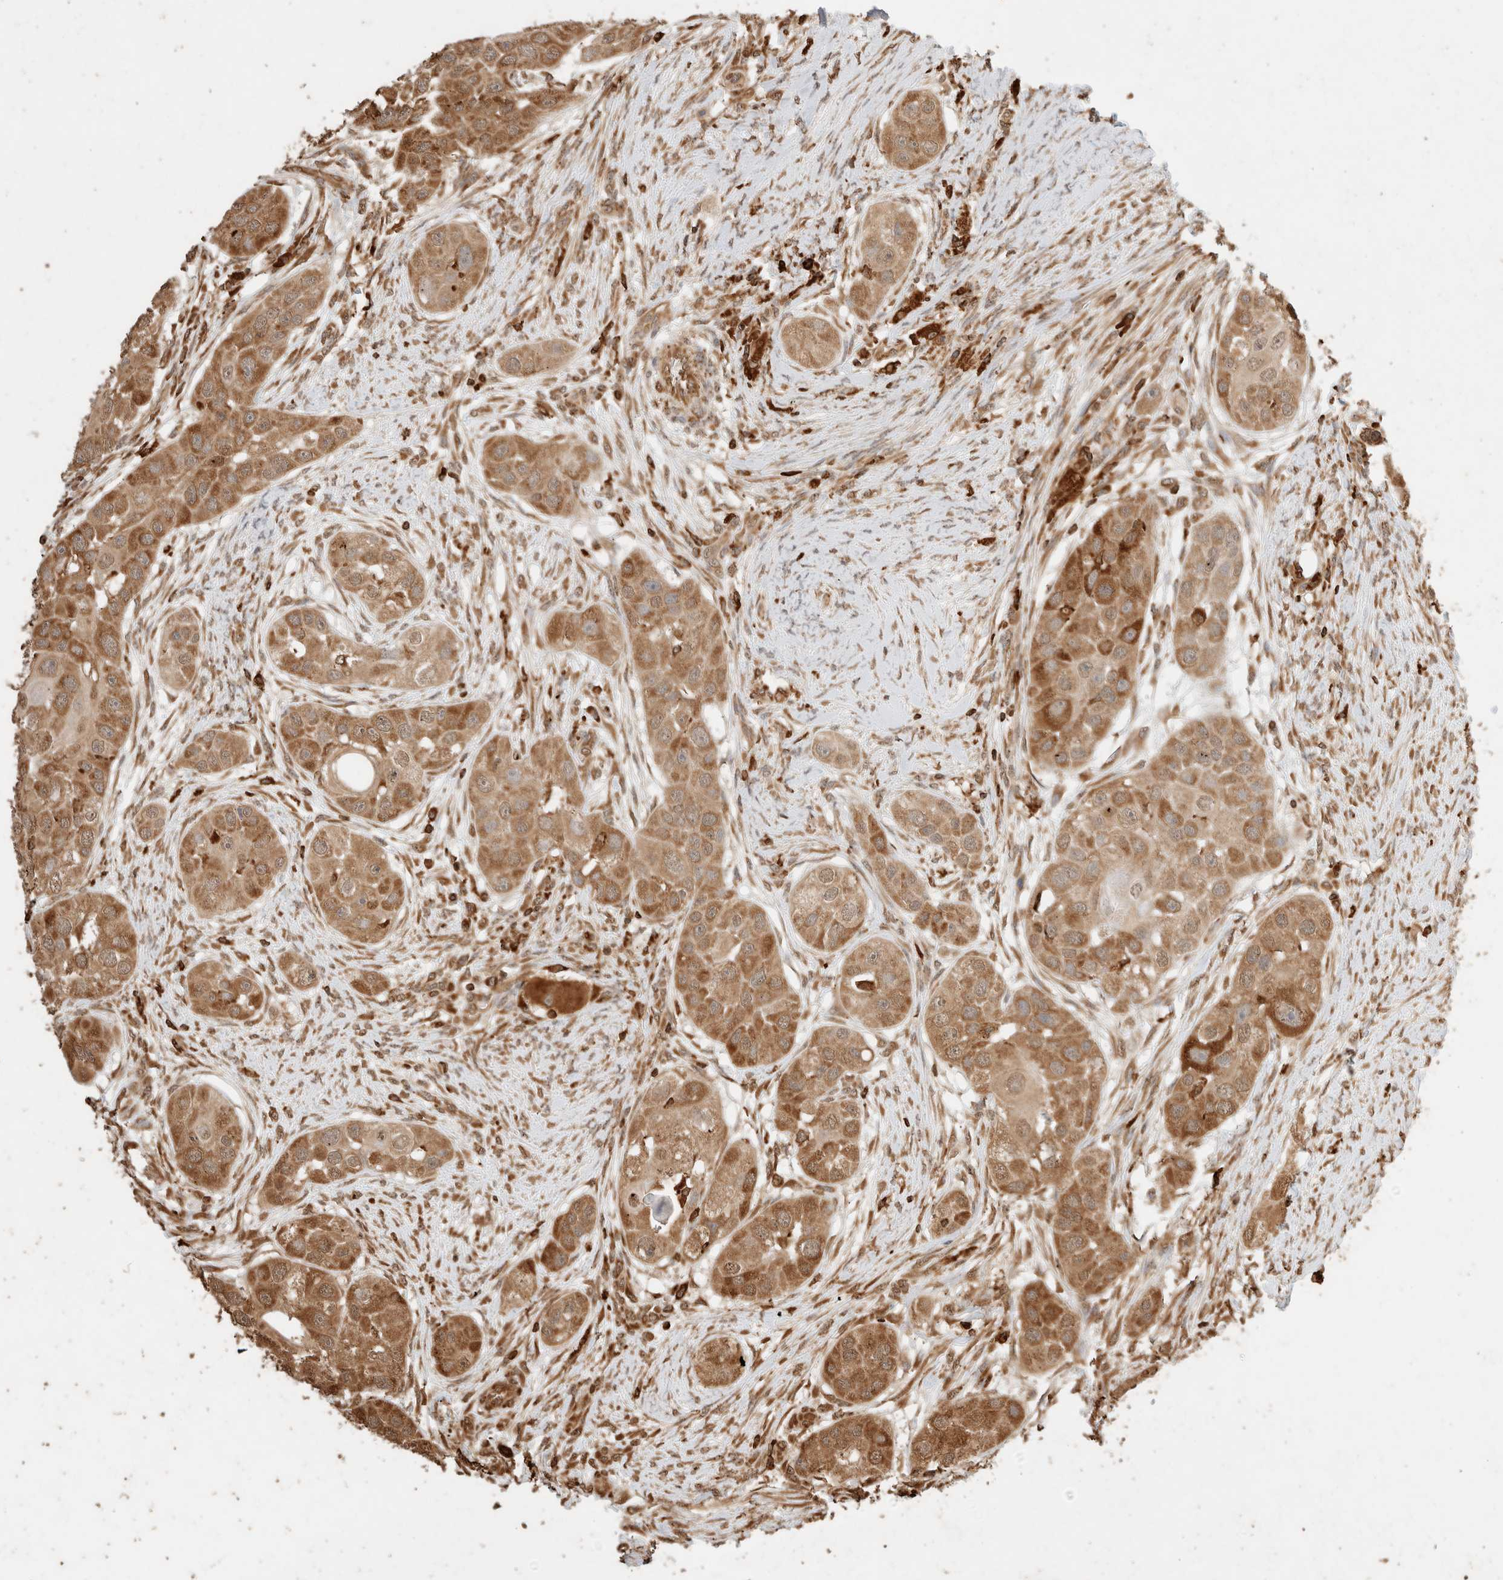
{"staining": {"intensity": "moderate", "quantity": ">75%", "location": "cytoplasmic/membranous"}, "tissue": "head and neck cancer", "cell_type": "Tumor cells", "image_type": "cancer", "snomed": [{"axis": "morphology", "description": "Normal tissue, NOS"}, {"axis": "morphology", "description": "Squamous cell carcinoma, NOS"}, {"axis": "topography", "description": "Skeletal muscle"}, {"axis": "topography", "description": "Head-Neck"}], "caption": "Head and neck cancer stained for a protein (brown) demonstrates moderate cytoplasmic/membranous positive positivity in approximately >75% of tumor cells.", "gene": "ERAP1", "patient": {"sex": "male", "age": 51}}